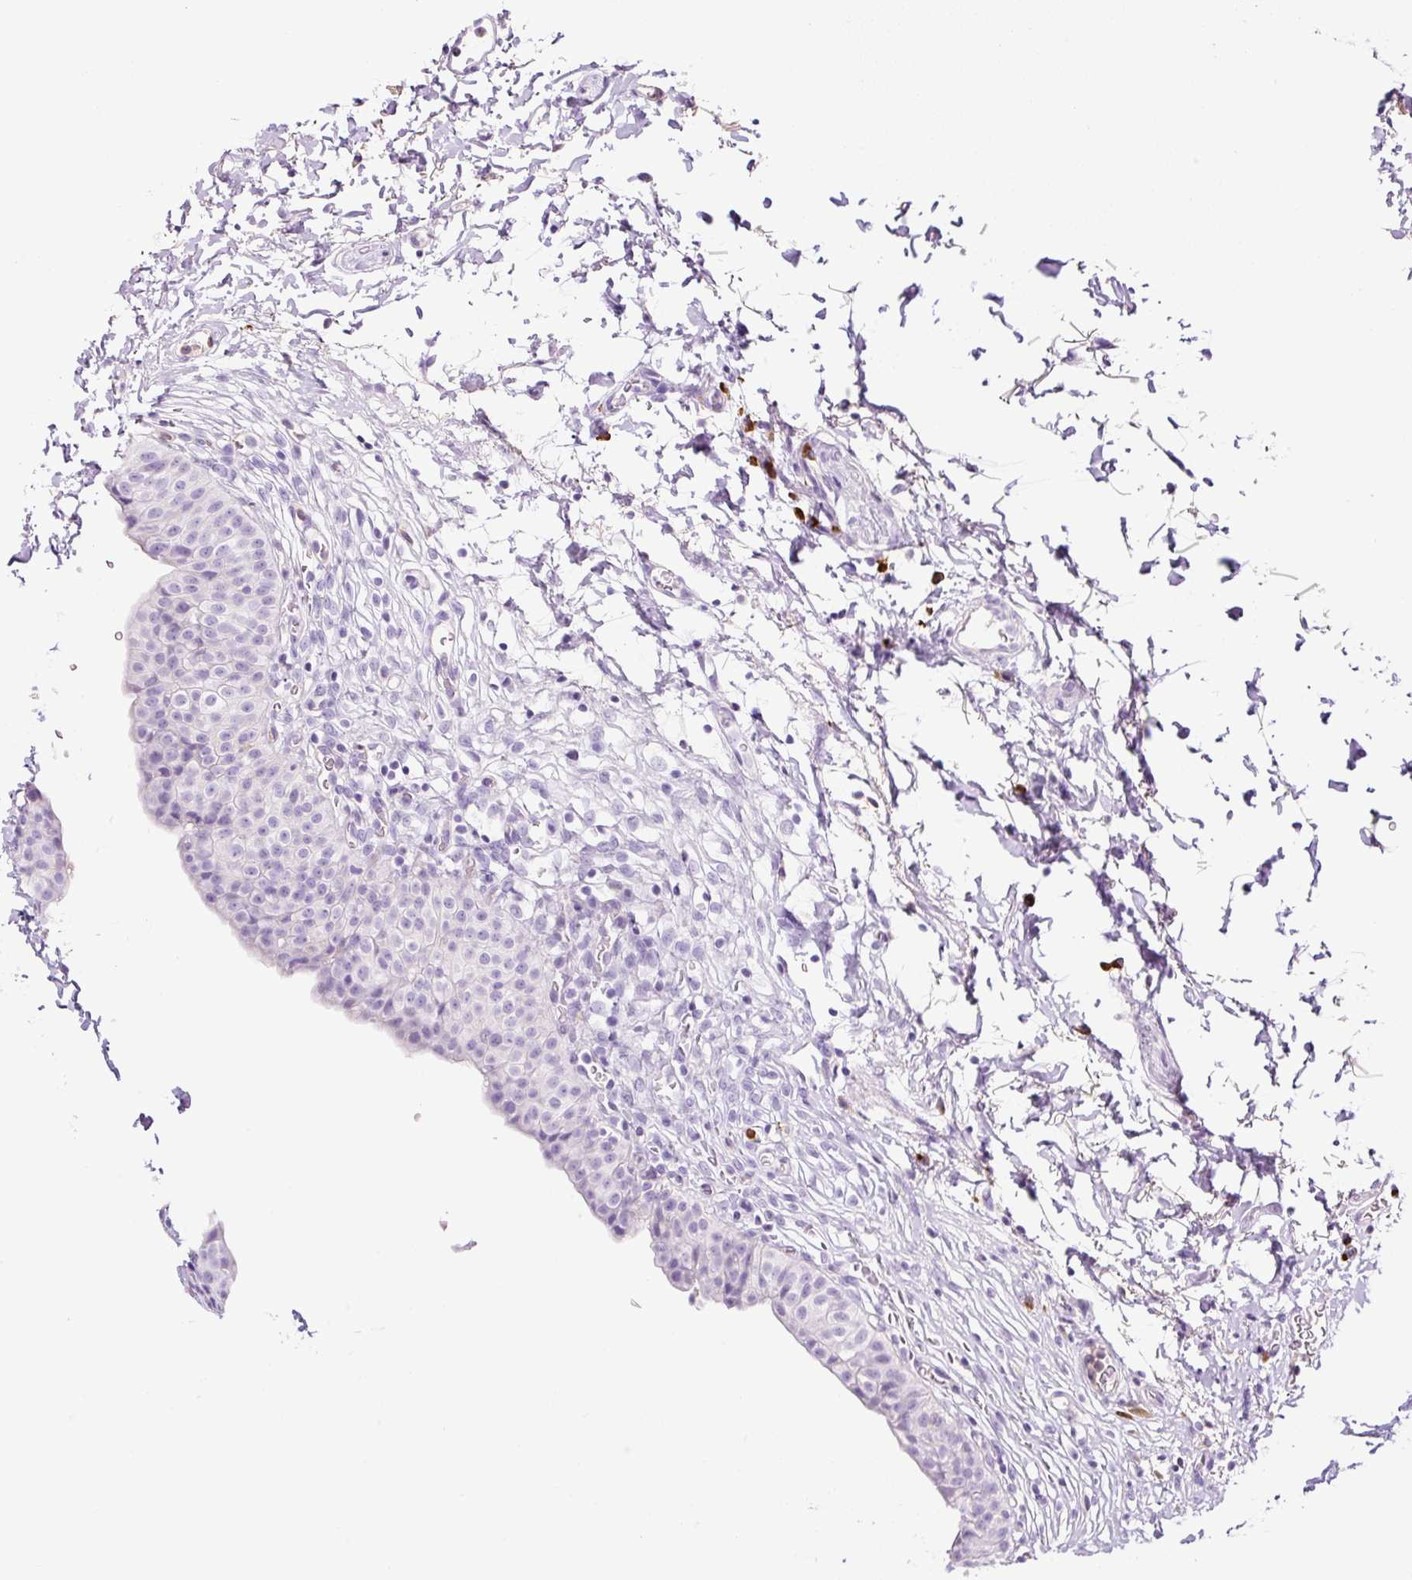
{"staining": {"intensity": "negative", "quantity": "none", "location": "none"}, "tissue": "urinary bladder", "cell_type": "Urothelial cells", "image_type": "normal", "snomed": [{"axis": "morphology", "description": "Normal tissue, NOS"}, {"axis": "topography", "description": "Urinary bladder"}, {"axis": "topography", "description": "Peripheral nerve tissue"}], "caption": "Histopathology image shows no protein staining in urothelial cells of unremarkable urinary bladder.", "gene": "RNF212B", "patient": {"sex": "male", "age": 55}}